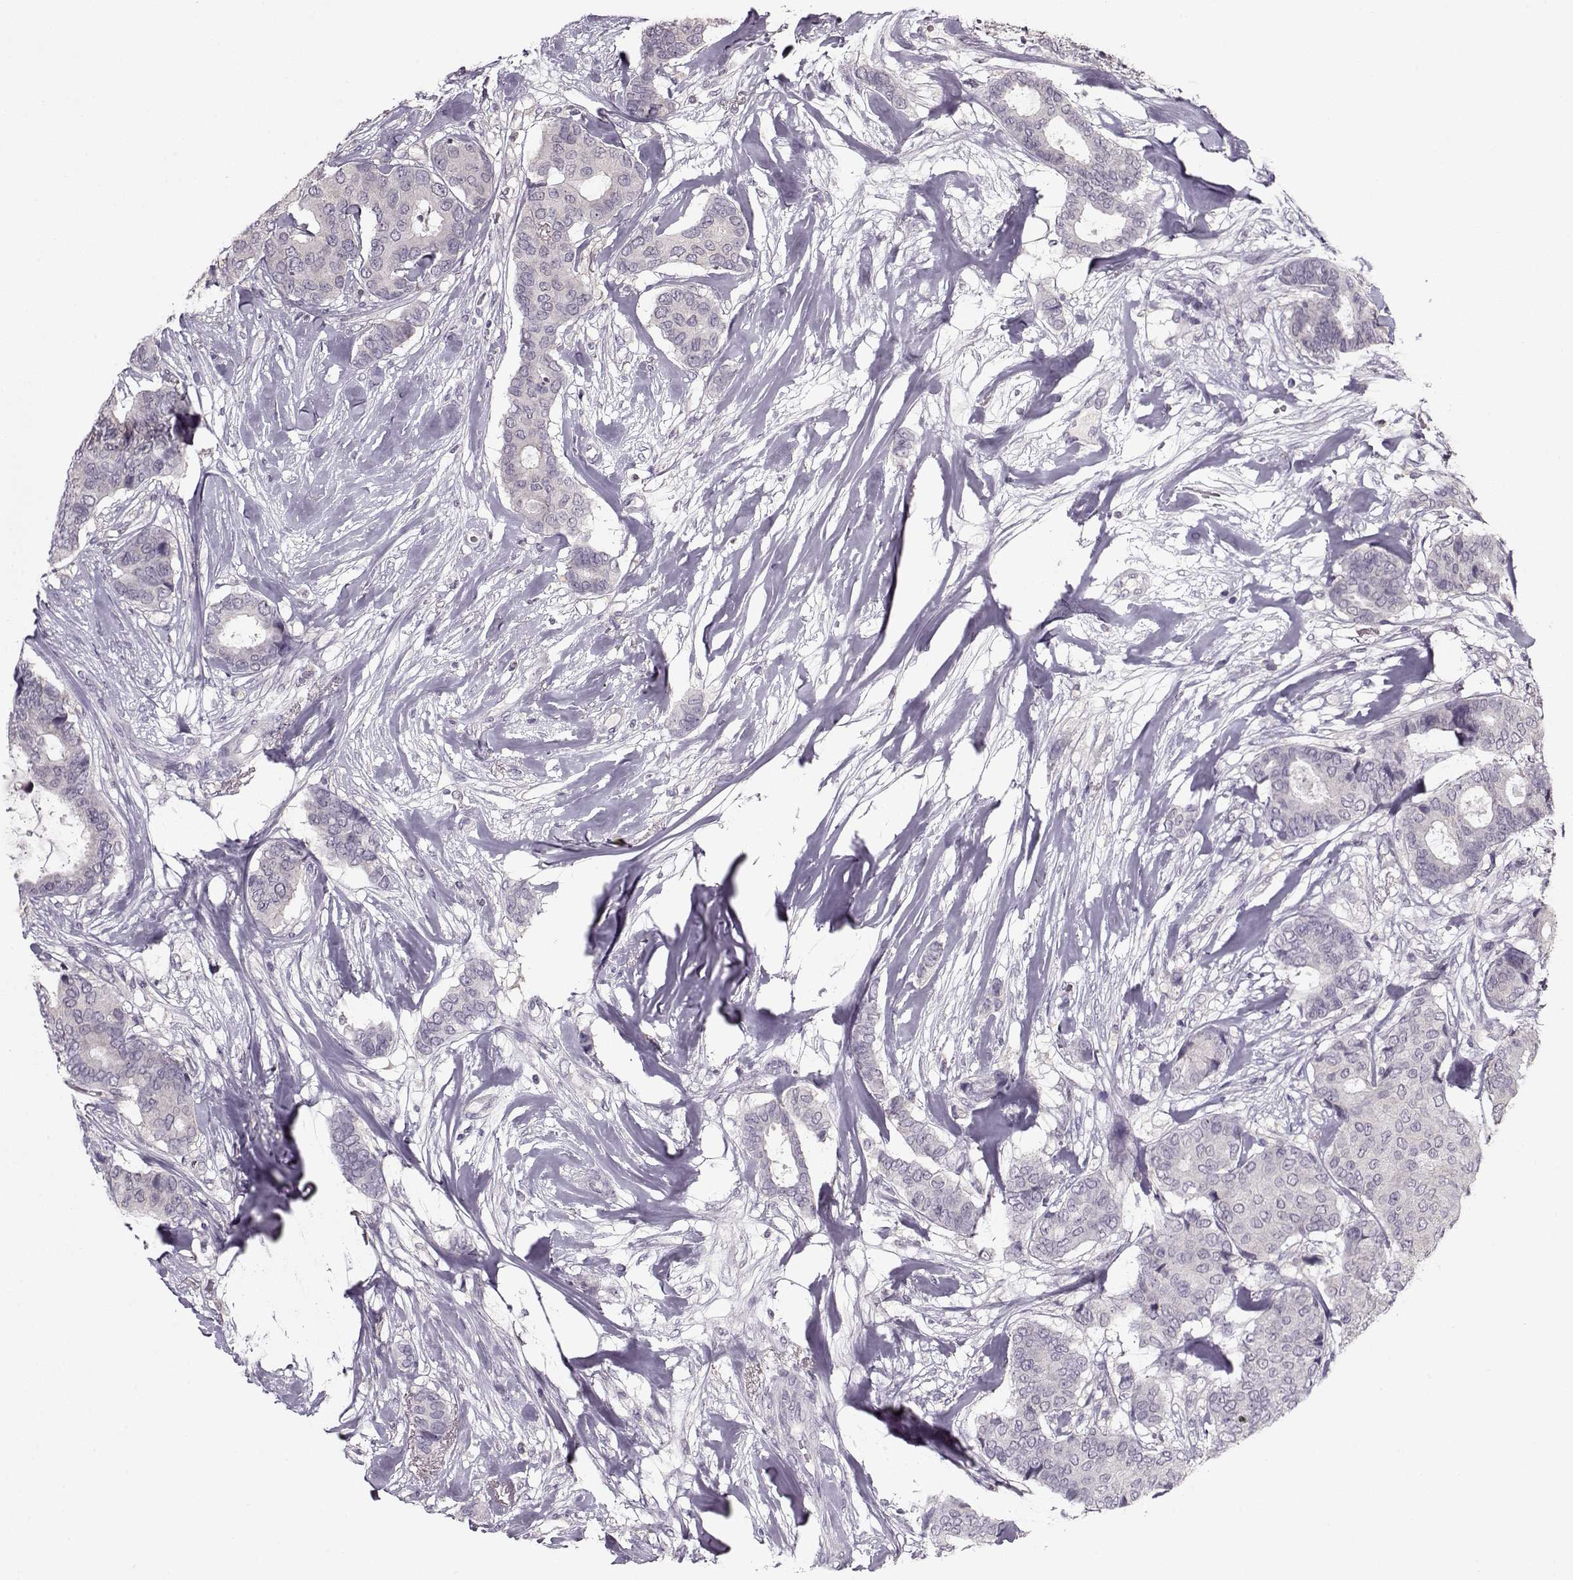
{"staining": {"intensity": "negative", "quantity": "none", "location": "none"}, "tissue": "breast cancer", "cell_type": "Tumor cells", "image_type": "cancer", "snomed": [{"axis": "morphology", "description": "Duct carcinoma"}, {"axis": "topography", "description": "Breast"}], "caption": "An IHC micrograph of breast cancer (intraductal carcinoma) is shown. There is no staining in tumor cells of breast cancer (intraductal carcinoma).", "gene": "ACOT11", "patient": {"sex": "female", "age": 75}}